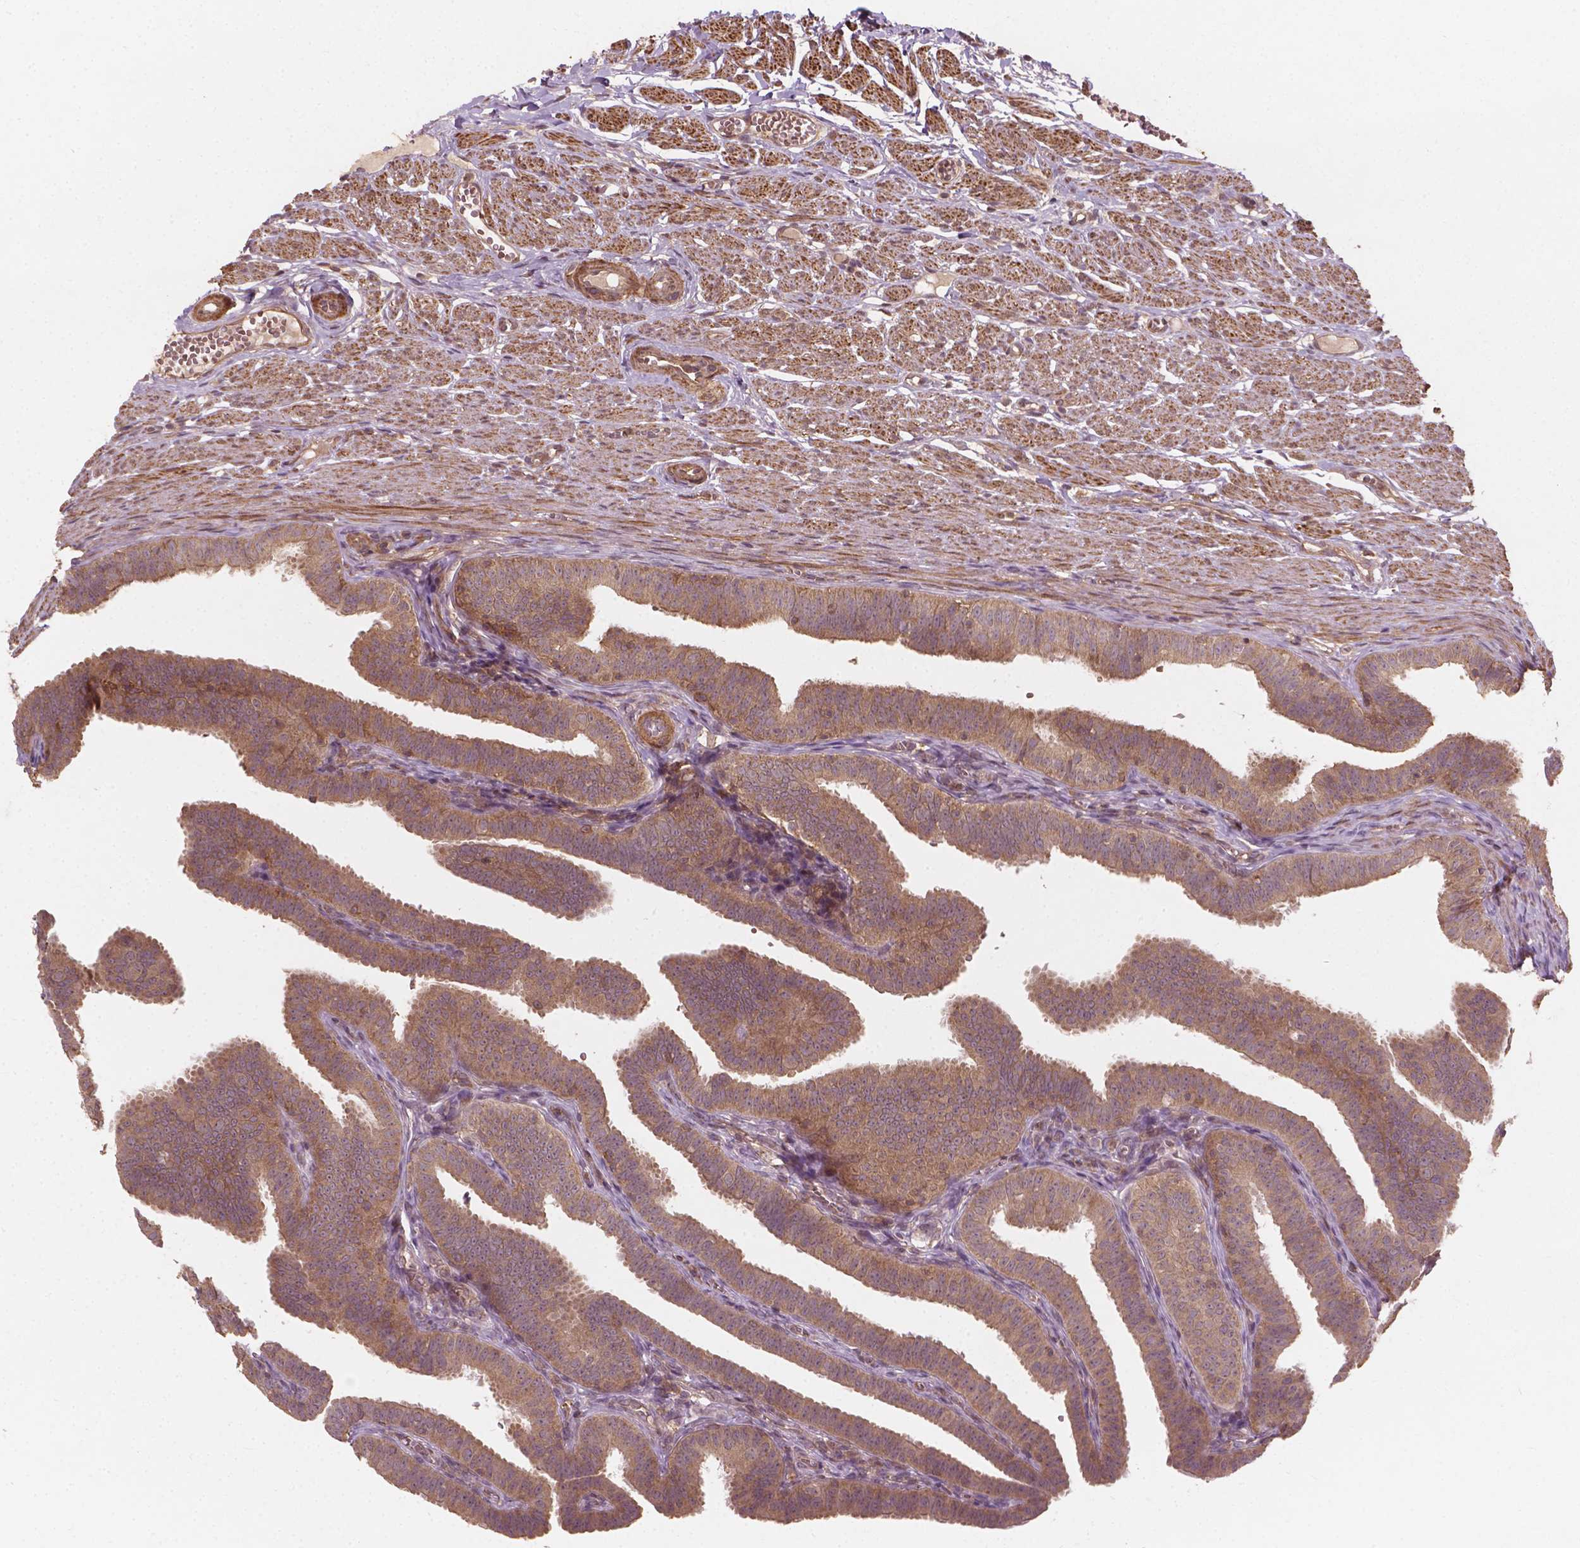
{"staining": {"intensity": "moderate", "quantity": ">75%", "location": "cytoplasmic/membranous"}, "tissue": "fallopian tube", "cell_type": "Glandular cells", "image_type": "normal", "snomed": [{"axis": "morphology", "description": "Normal tissue, NOS"}, {"axis": "topography", "description": "Fallopian tube"}], "caption": "Immunohistochemical staining of benign human fallopian tube reveals medium levels of moderate cytoplasmic/membranous staining in about >75% of glandular cells.", "gene": "CYFIP1", "patient": {"sex": "female", "age": 25}}